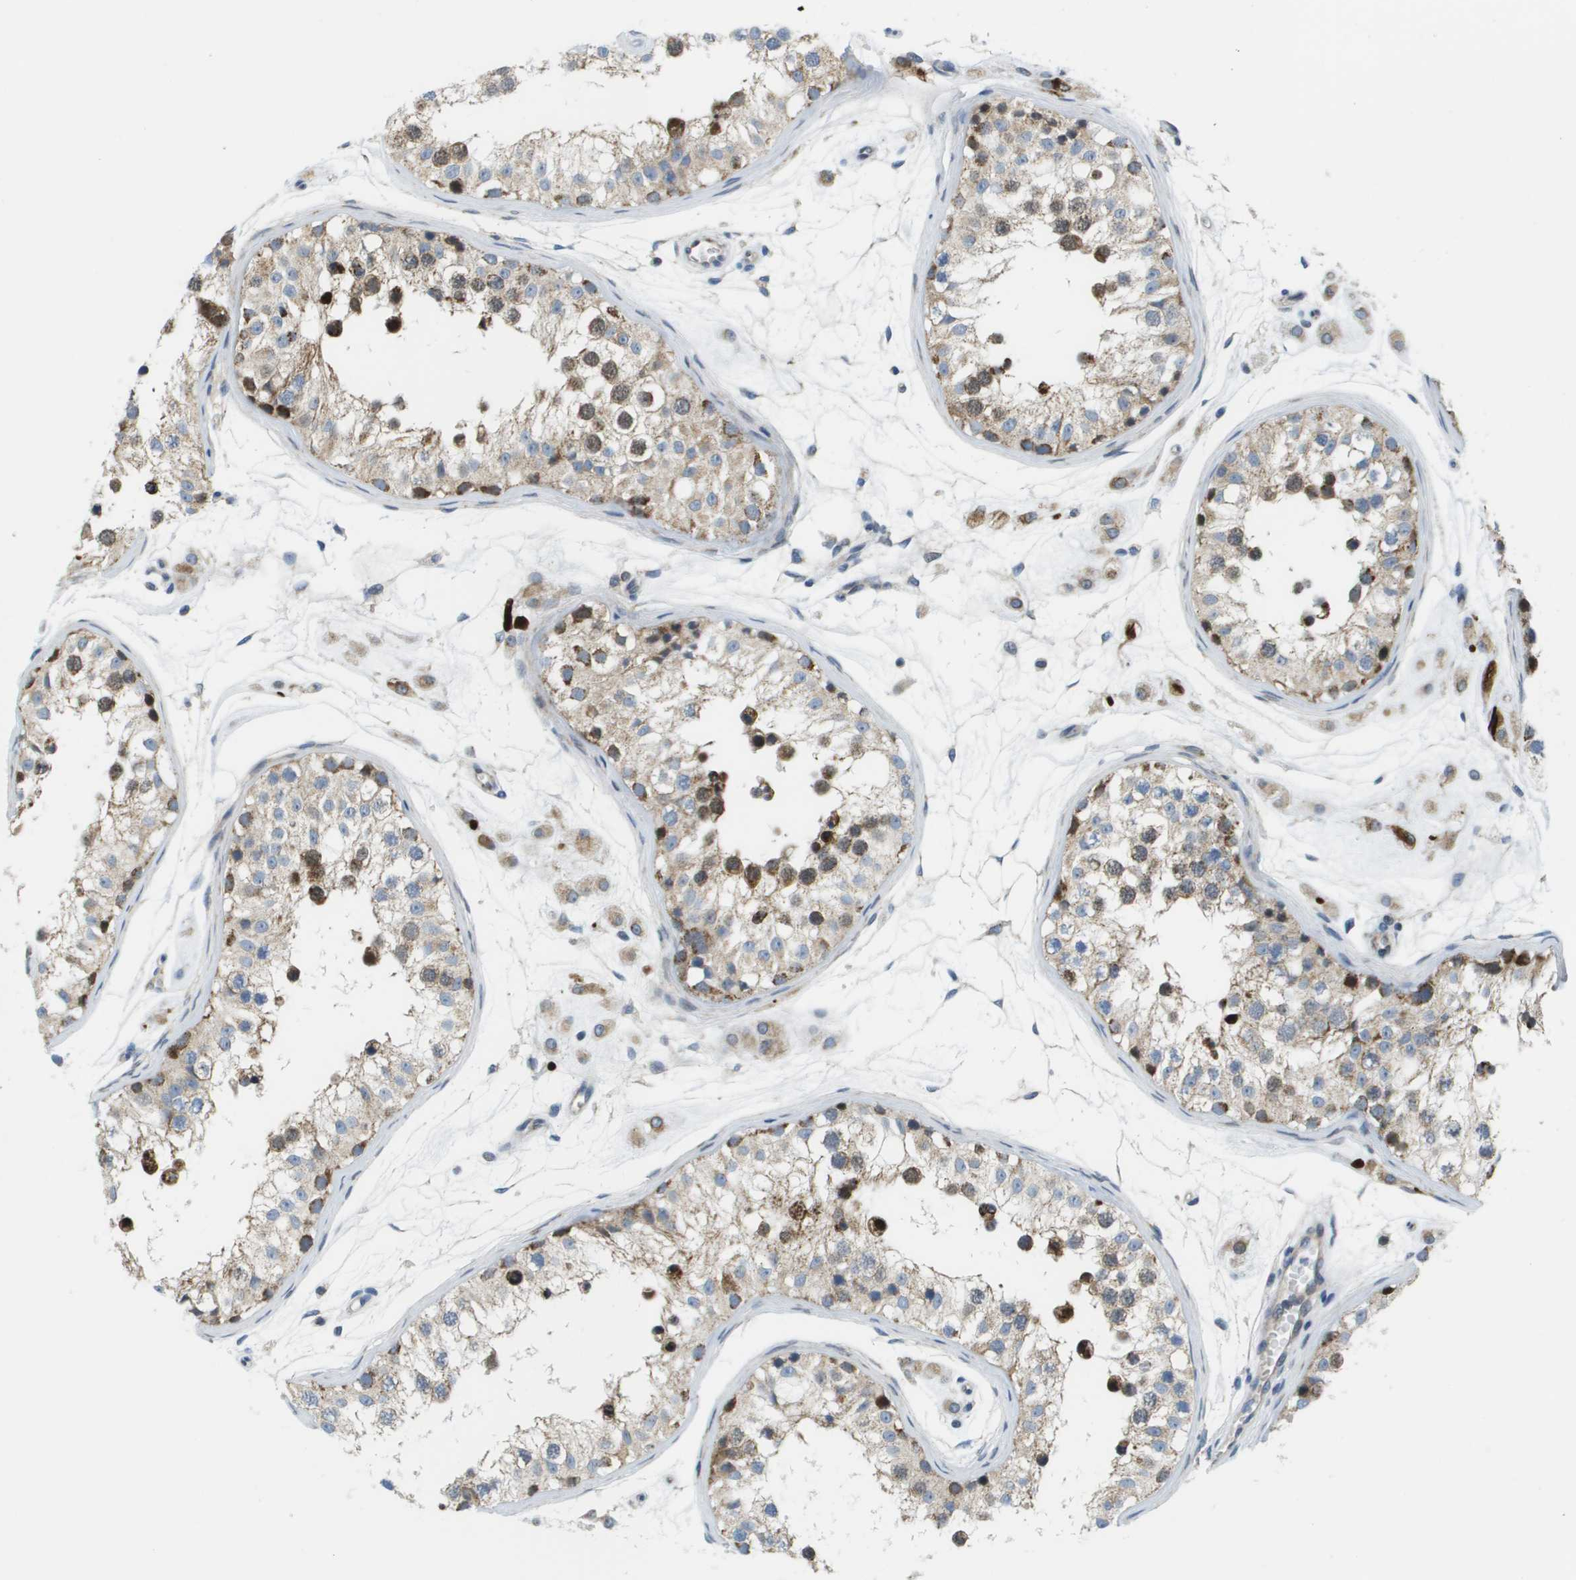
{"staining": {"intensity": "moderate", "quantity": "25%-75%", "location": "cytoplasmic/membranous,nuclear"}, "tissue": "testis", "cell_type": "Cells in seminiferous ducts", "image_type": "normal", "snomed": [{"axis": "morphology", "description": "Normal tissue, NOS"}, {"axis": "morphology", "description": "Adenocarcinoma, metastatic, NOS"}, {"axis": "topography", "description": "Testis"}], "caption": "IHC micrograph of unremarkable testis stained for a protein (brown), which exhibits medium levels of moderate cytoplasmic/membranous,nuclear expression in about 25%-75% of cells in seminiferous ducts.", "gene": "KRT23", "patient": {"sex": "male", "age": 26}}